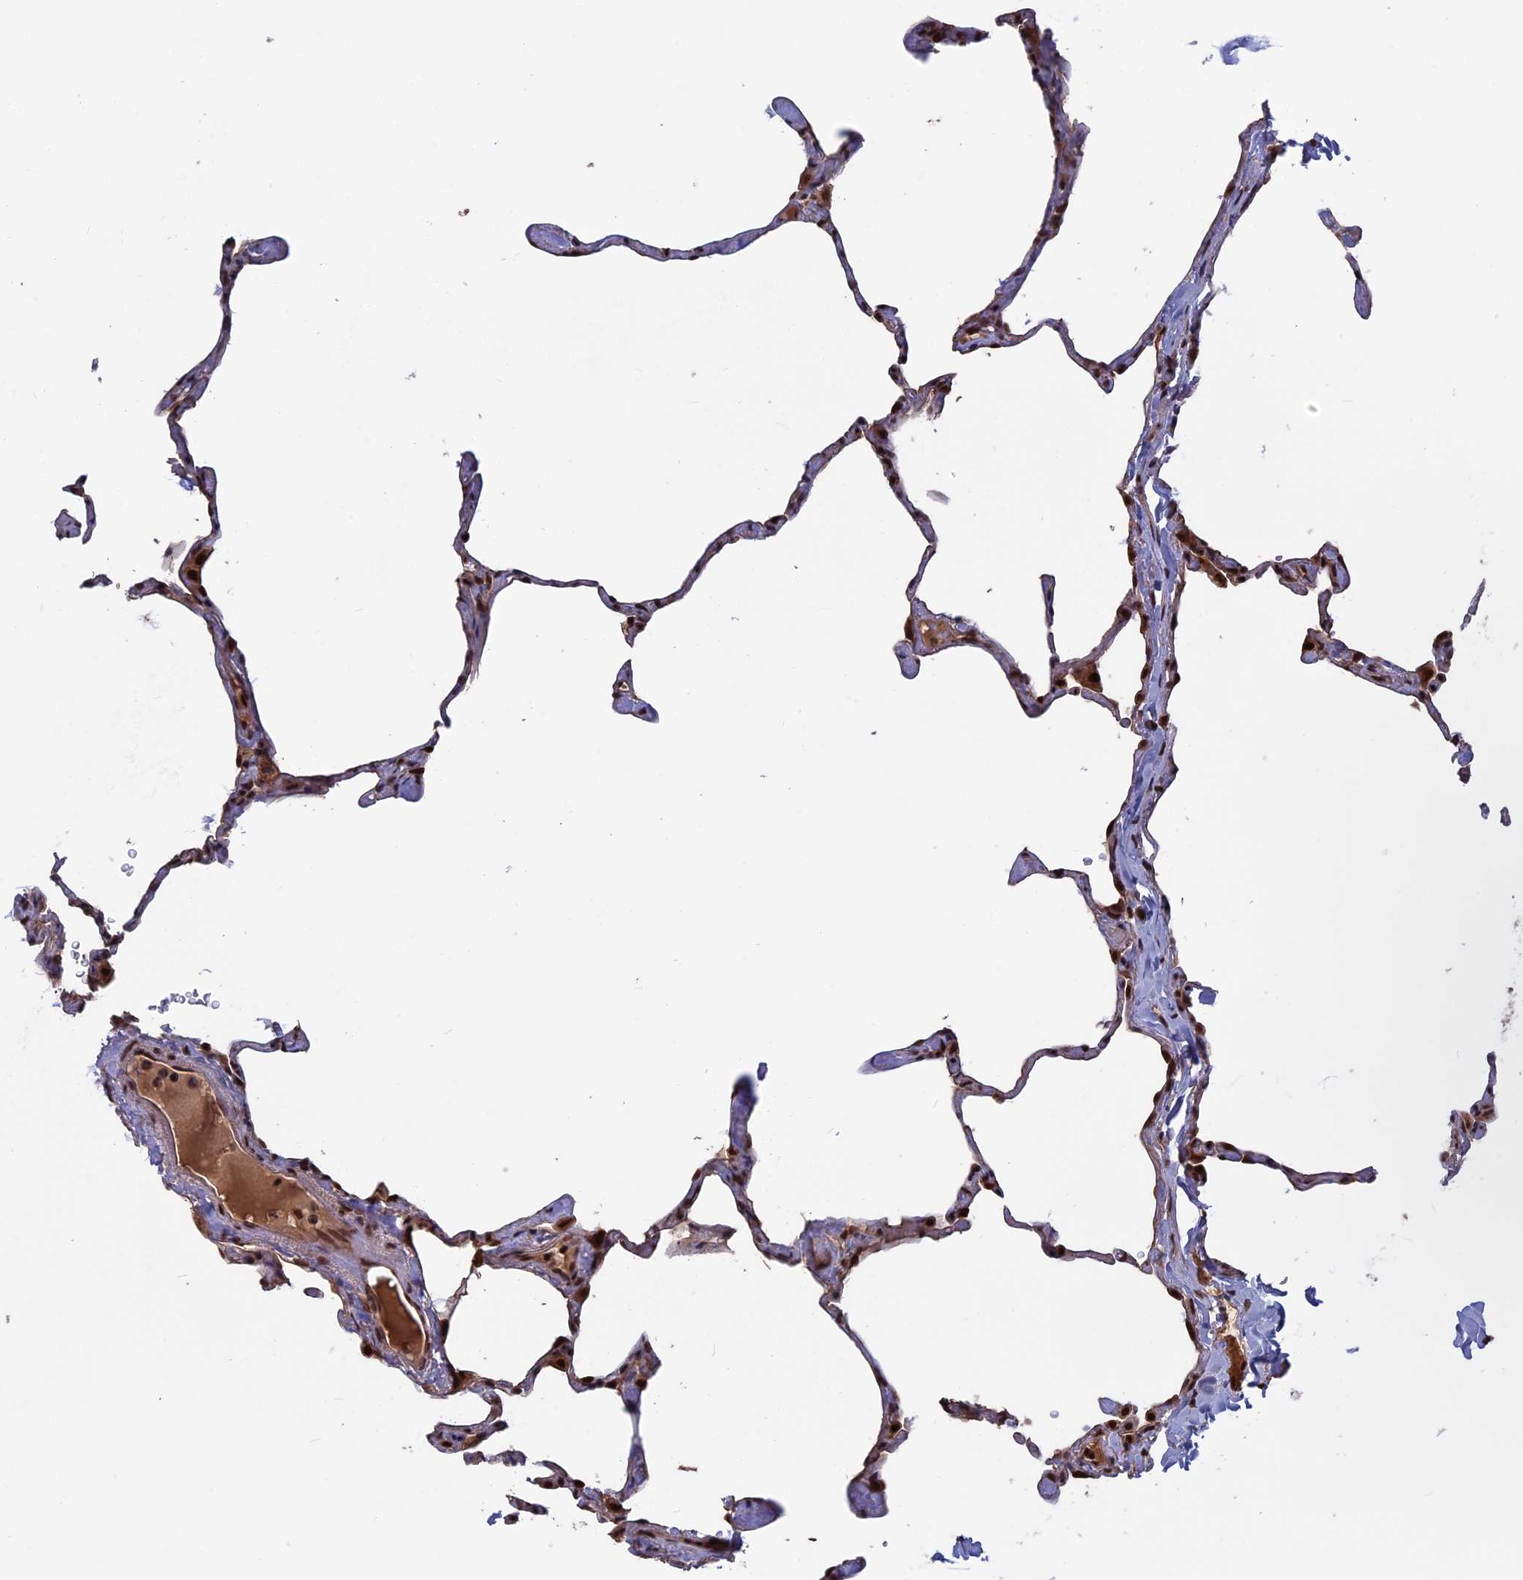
{"staining": {"intensity": "weak", "quantity": "25%-75%", "location": "cytoplasmic/membranous"}, "tissue": "lung", "cell_type": "Alveolar cells", "image_type": "normal", "snomed": [{"axis": "morphology", "description": "Normal tissue, NOS"}, {"axis": "topography", "description": "Lung"}], "caption": "Immunohistochemical staining of normal human lung shows low levels of weak cytoplasmic/membranous staining in about 25%-75% of alveolar cells.", "gene": "CACTIN", "patient": {"sex": "male", "age": 65}}